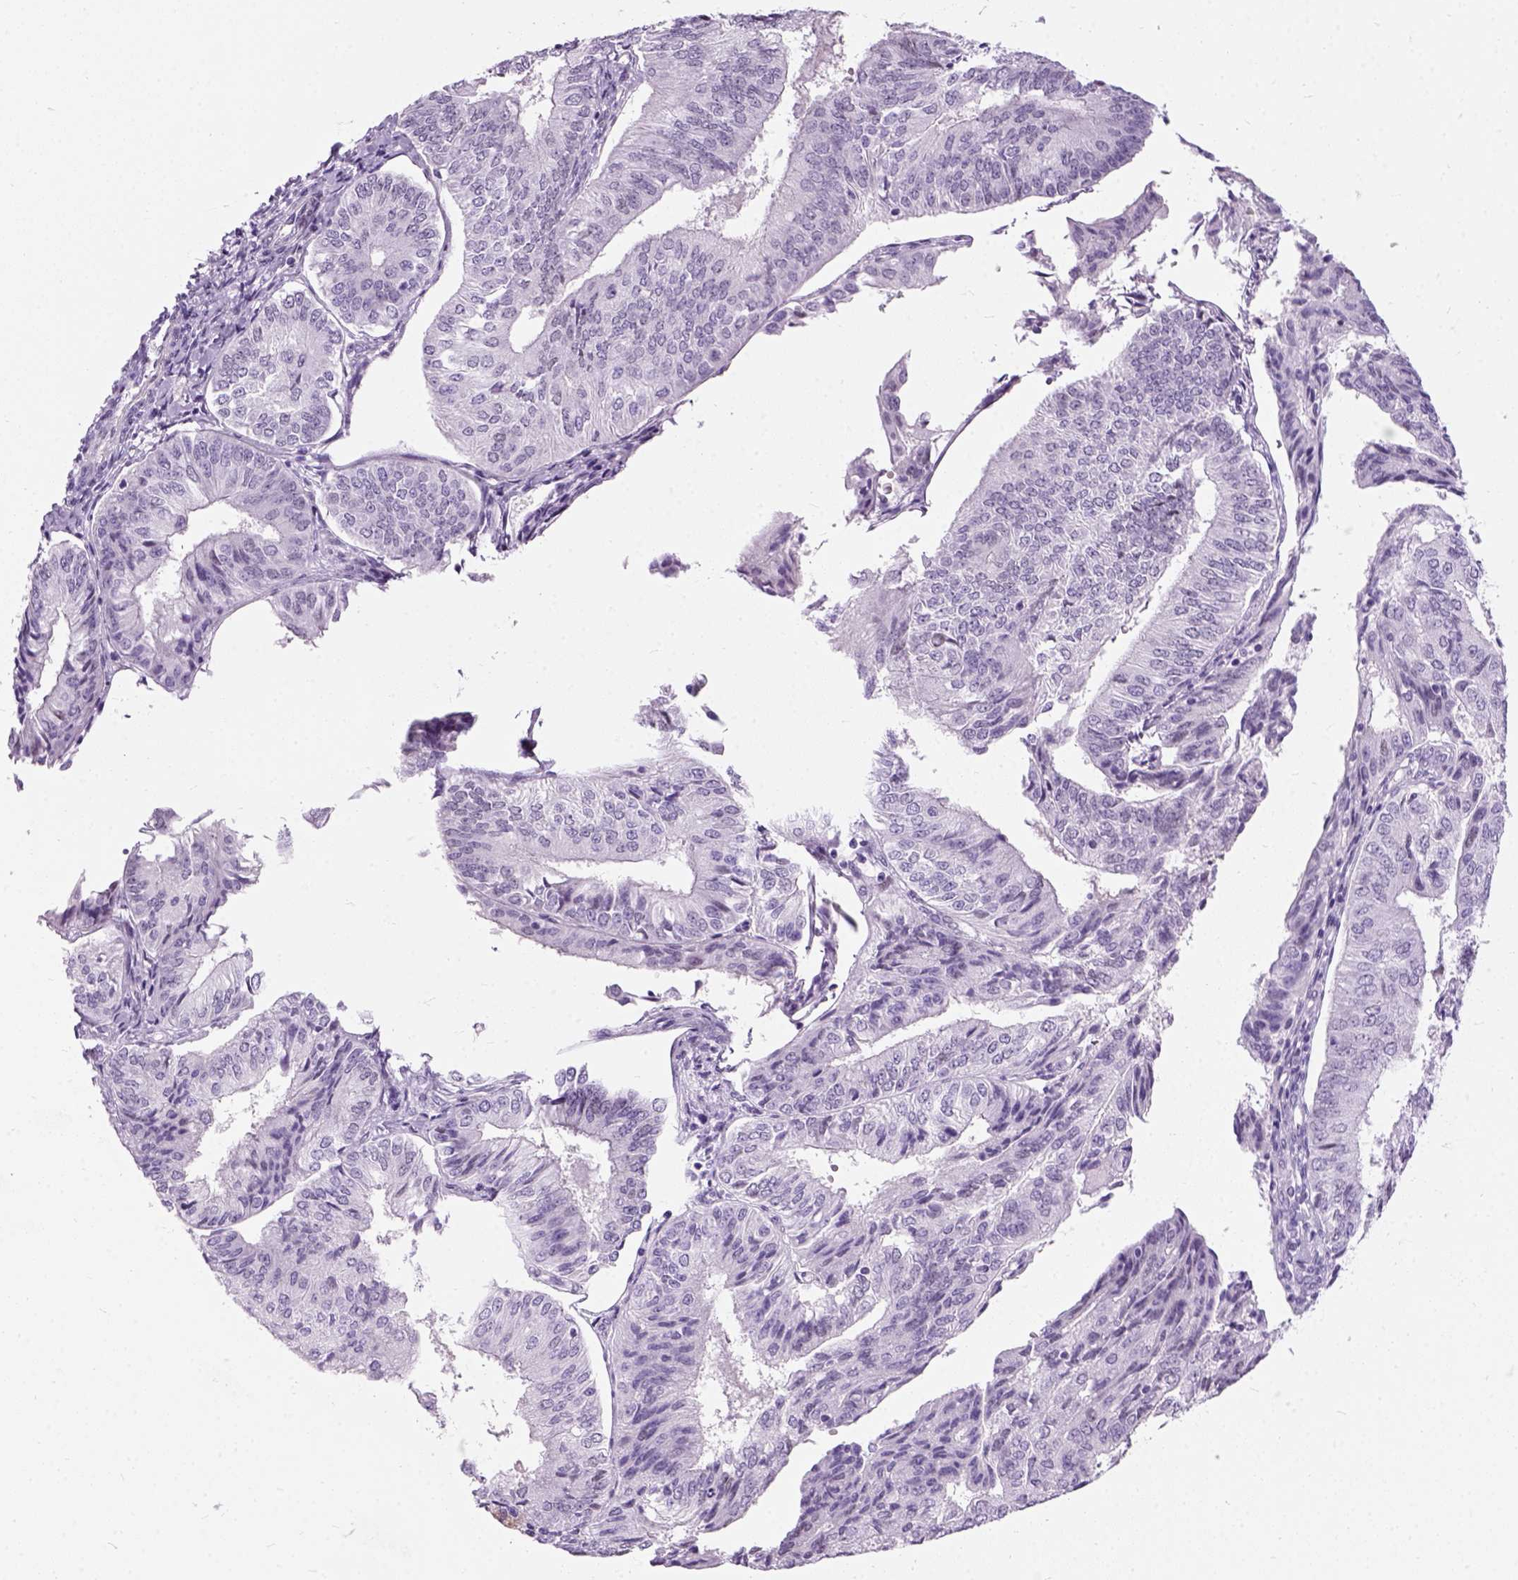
{"staining": {"intensity": "negative", "quantity": "none", "location": "none"}, "tissue": "endometrial cancer", "cell_type": "Tumor cells", "image_type": "cancer", "snomed": [{"axis": "morphology", "description": "Adenocarcinoma, NOS"}, {"axis": "topography", "description": "Endometrium"}], "caption": "Immunohistochemistry (IHC) photomicrograph of human endometrial adenocarcinoma stained for a protein (brown), which demonstrates no expression in tumor cells. (DAB IHC visualized using brightfield microscopy, high magnification).", "gene": "AXDND1", "patient": {"sex": "female", "age": 58}}